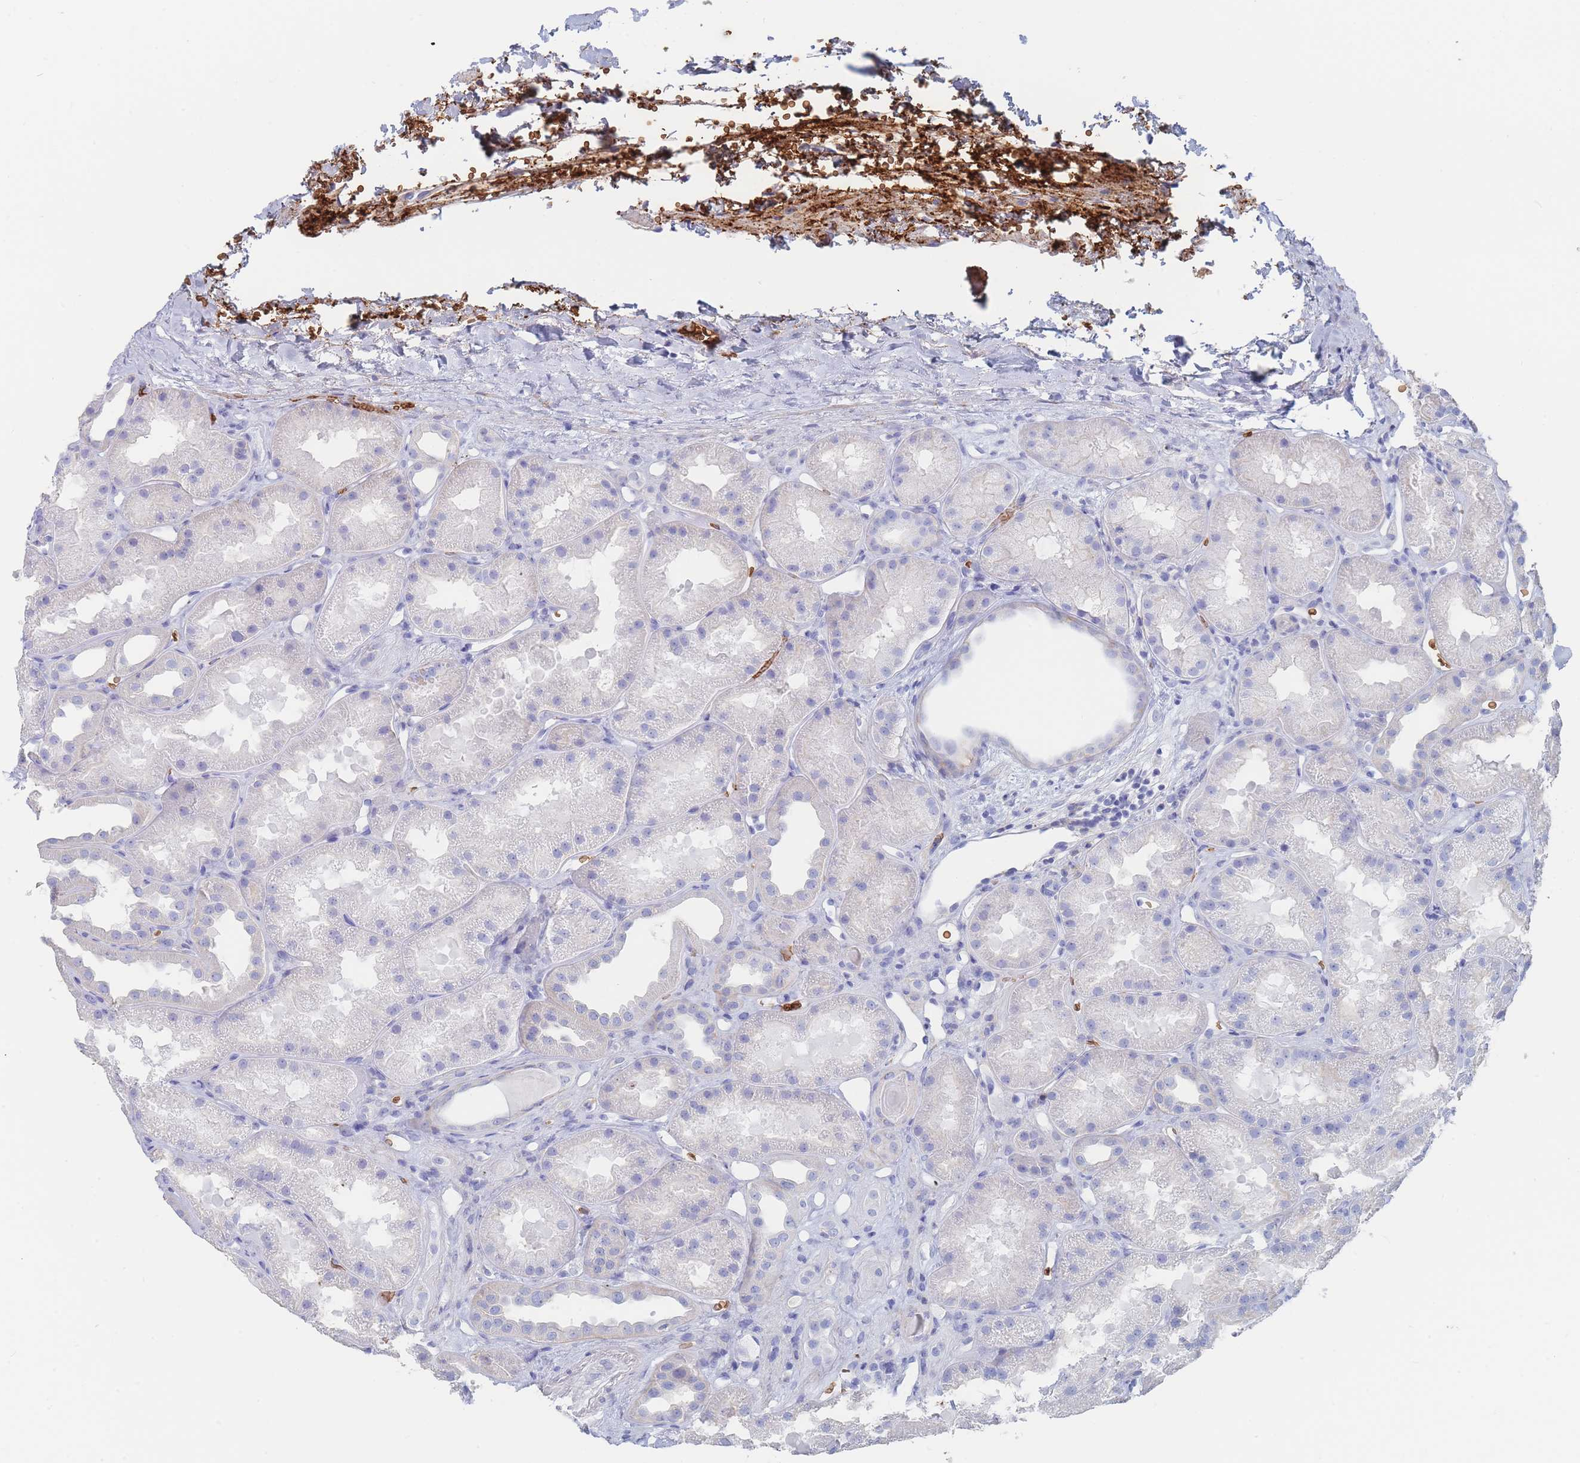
{"staining": {"intensity": "negative", "quantity": "none", "location": "none"}, "tissue": "kidney", "cell_type": "Cells in glomeruli", "image_type": "normal", "snomed": [{"axis": "morphology", "description": "Normal tissue, NOS"}, {"axis": "topography", "description": "Kidney"}], "caption": "IHC of unremarkable kidney reveals no positivity in cells in glomeruli.", "gene": "SLC2A1", "patient": {"sex": "male", "age": 61}}